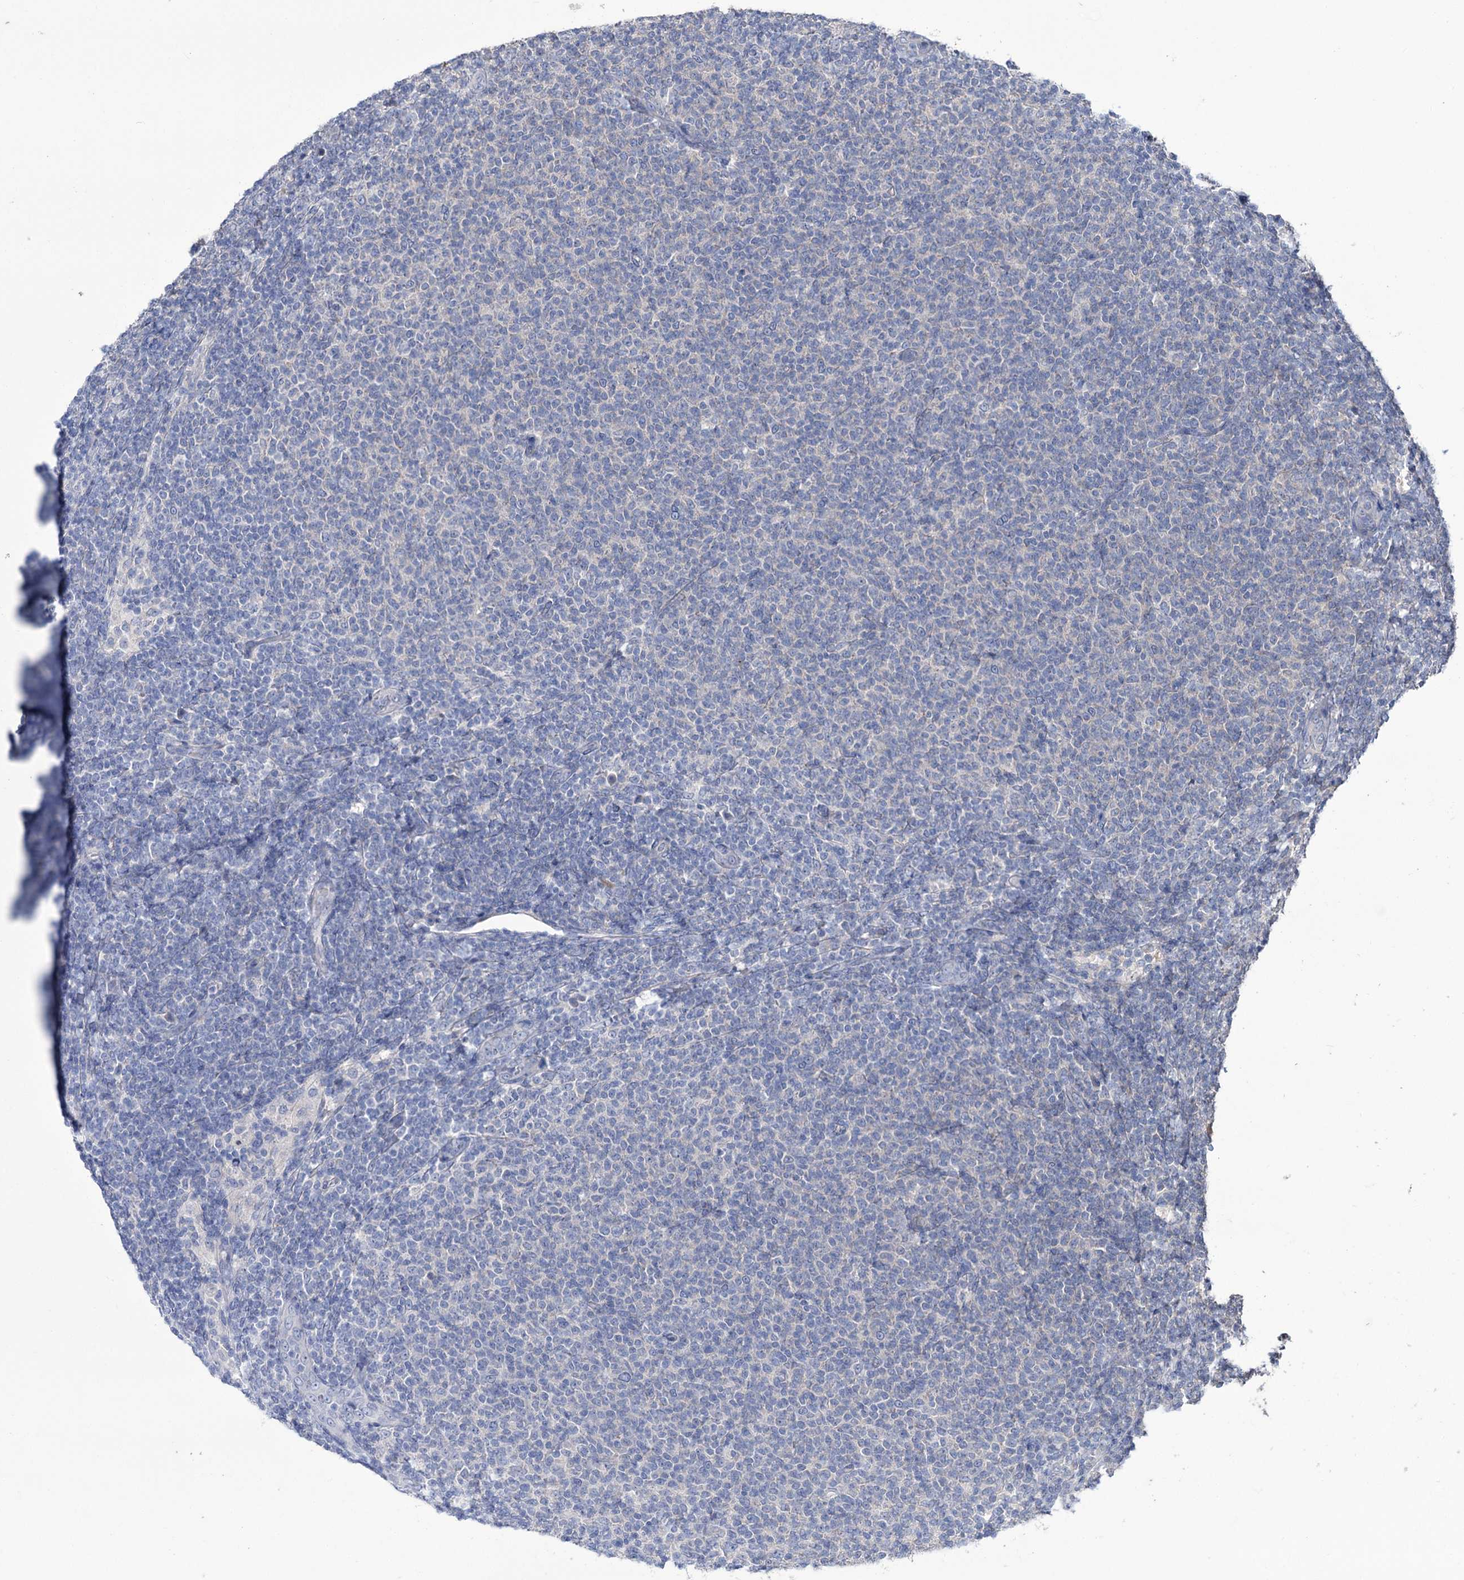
{"staining": {"intensity": "negative", "quantity": "none", "location": "none"}, "tissue": "lymphoma", "cell_type": "Tumor cells", "image_type": "cancer", "snomed": [{"axis": "morphology", "description": "Malignant lymphoma, non-Hodgkin's type, Low grade"}, {"axis": "topography", "description": "Lymph node"}], "caption": "Image shows no protein positivity in tumor cells of malignant lymphoma, non-Hodgkin's type (low-grade) tissue. (Brightfield microscopy of DAB (3,3'-diaminobenzidine) IHC at high magnification).", "gene": "EPB41L5", "patient": {"sex": "male", "age": 66}}